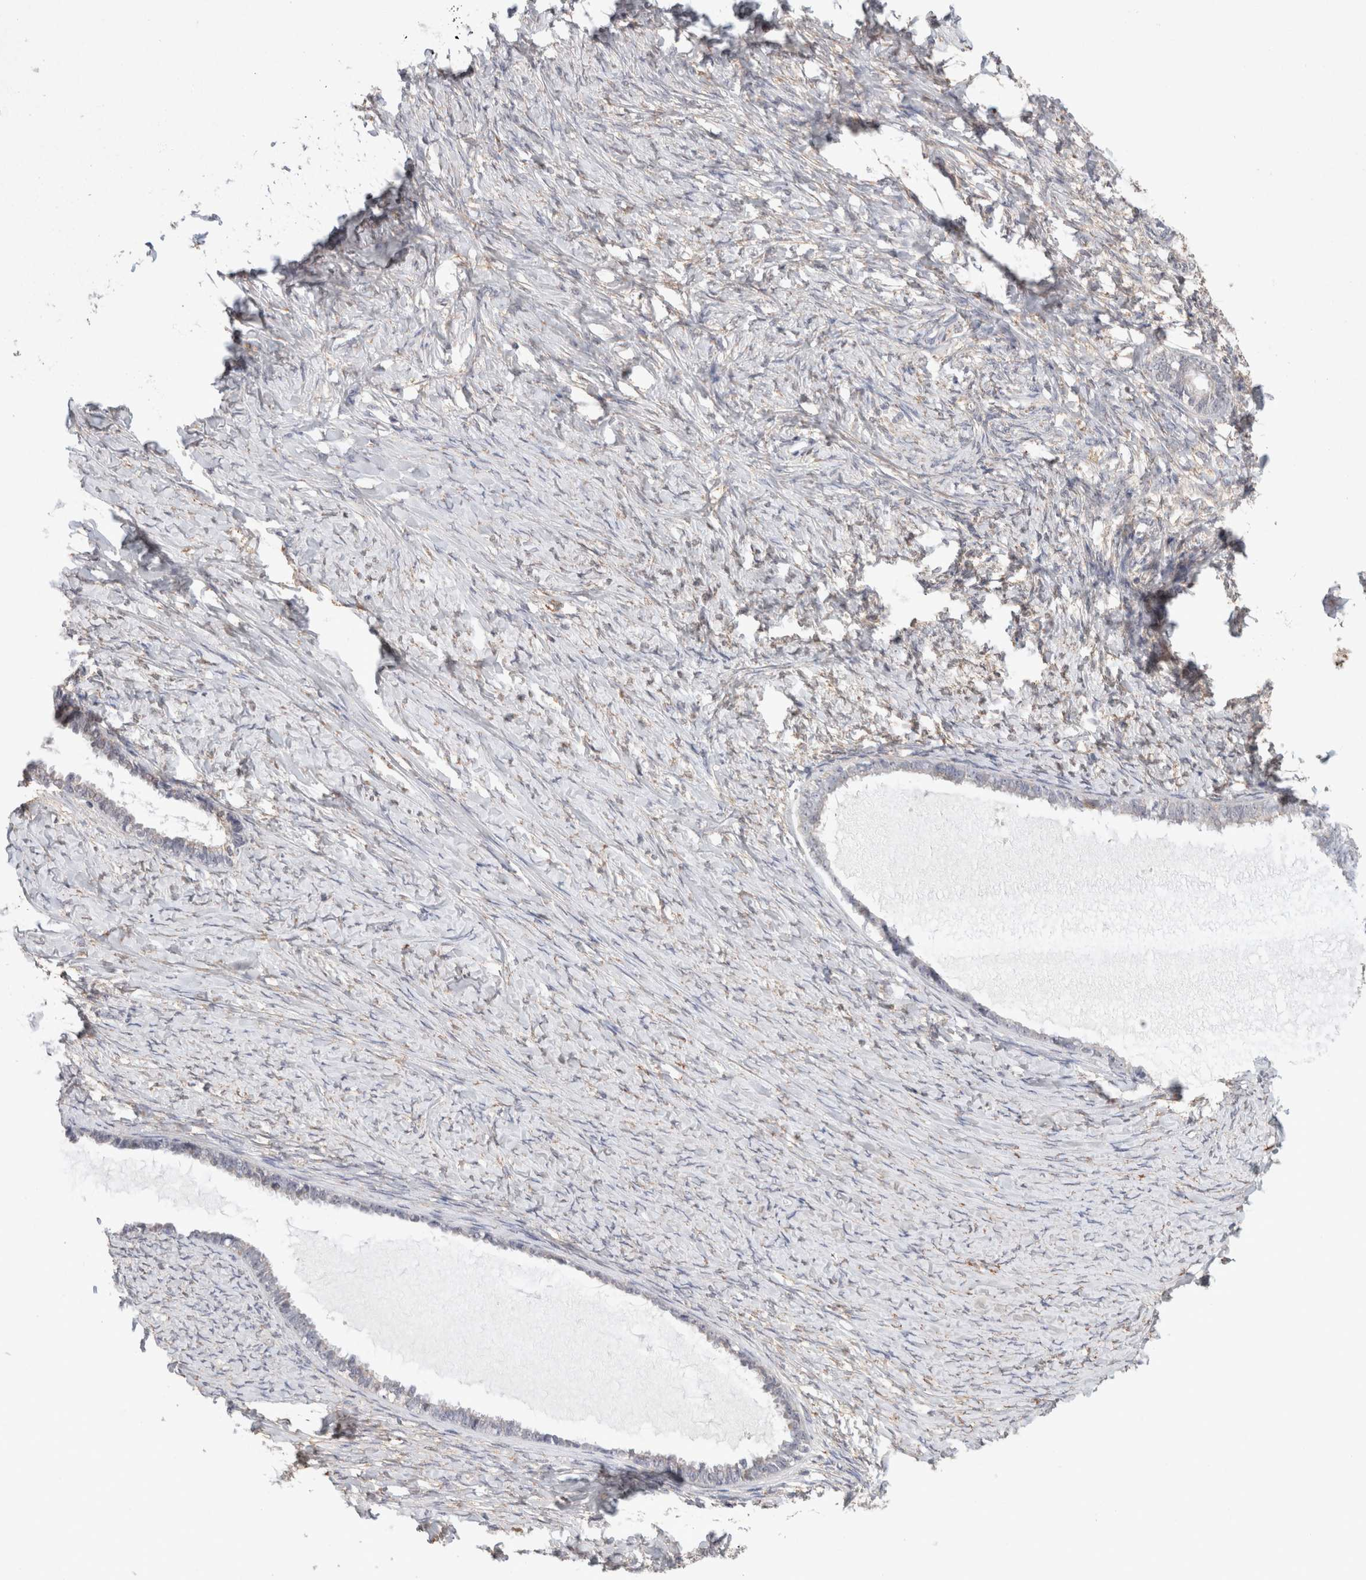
{"staining": {"intensity": "negative", "quantity": "none", "location": "none"}, "tissue": "ovarian cancer", "cell_type": "Tumor cells", "image_type": "cancer", "snomed": [{"axis": "morphology", "description": "Cystadenocarcinoma, serous, NOS"}, {"axis": "topography", "description": "Ovary"}], "caption": "Serous cystadenocarcinoma (ovarian) was stained to show a protein in brown. There is no significant expression in tumor cells. (Stains: DAB immunohistochemistry with hematoxylin counter stain, Microscopy: brightfield microscopy at high magnification).", "gene": "RAB14", "patient": {"sex": "female", "age": 79}}